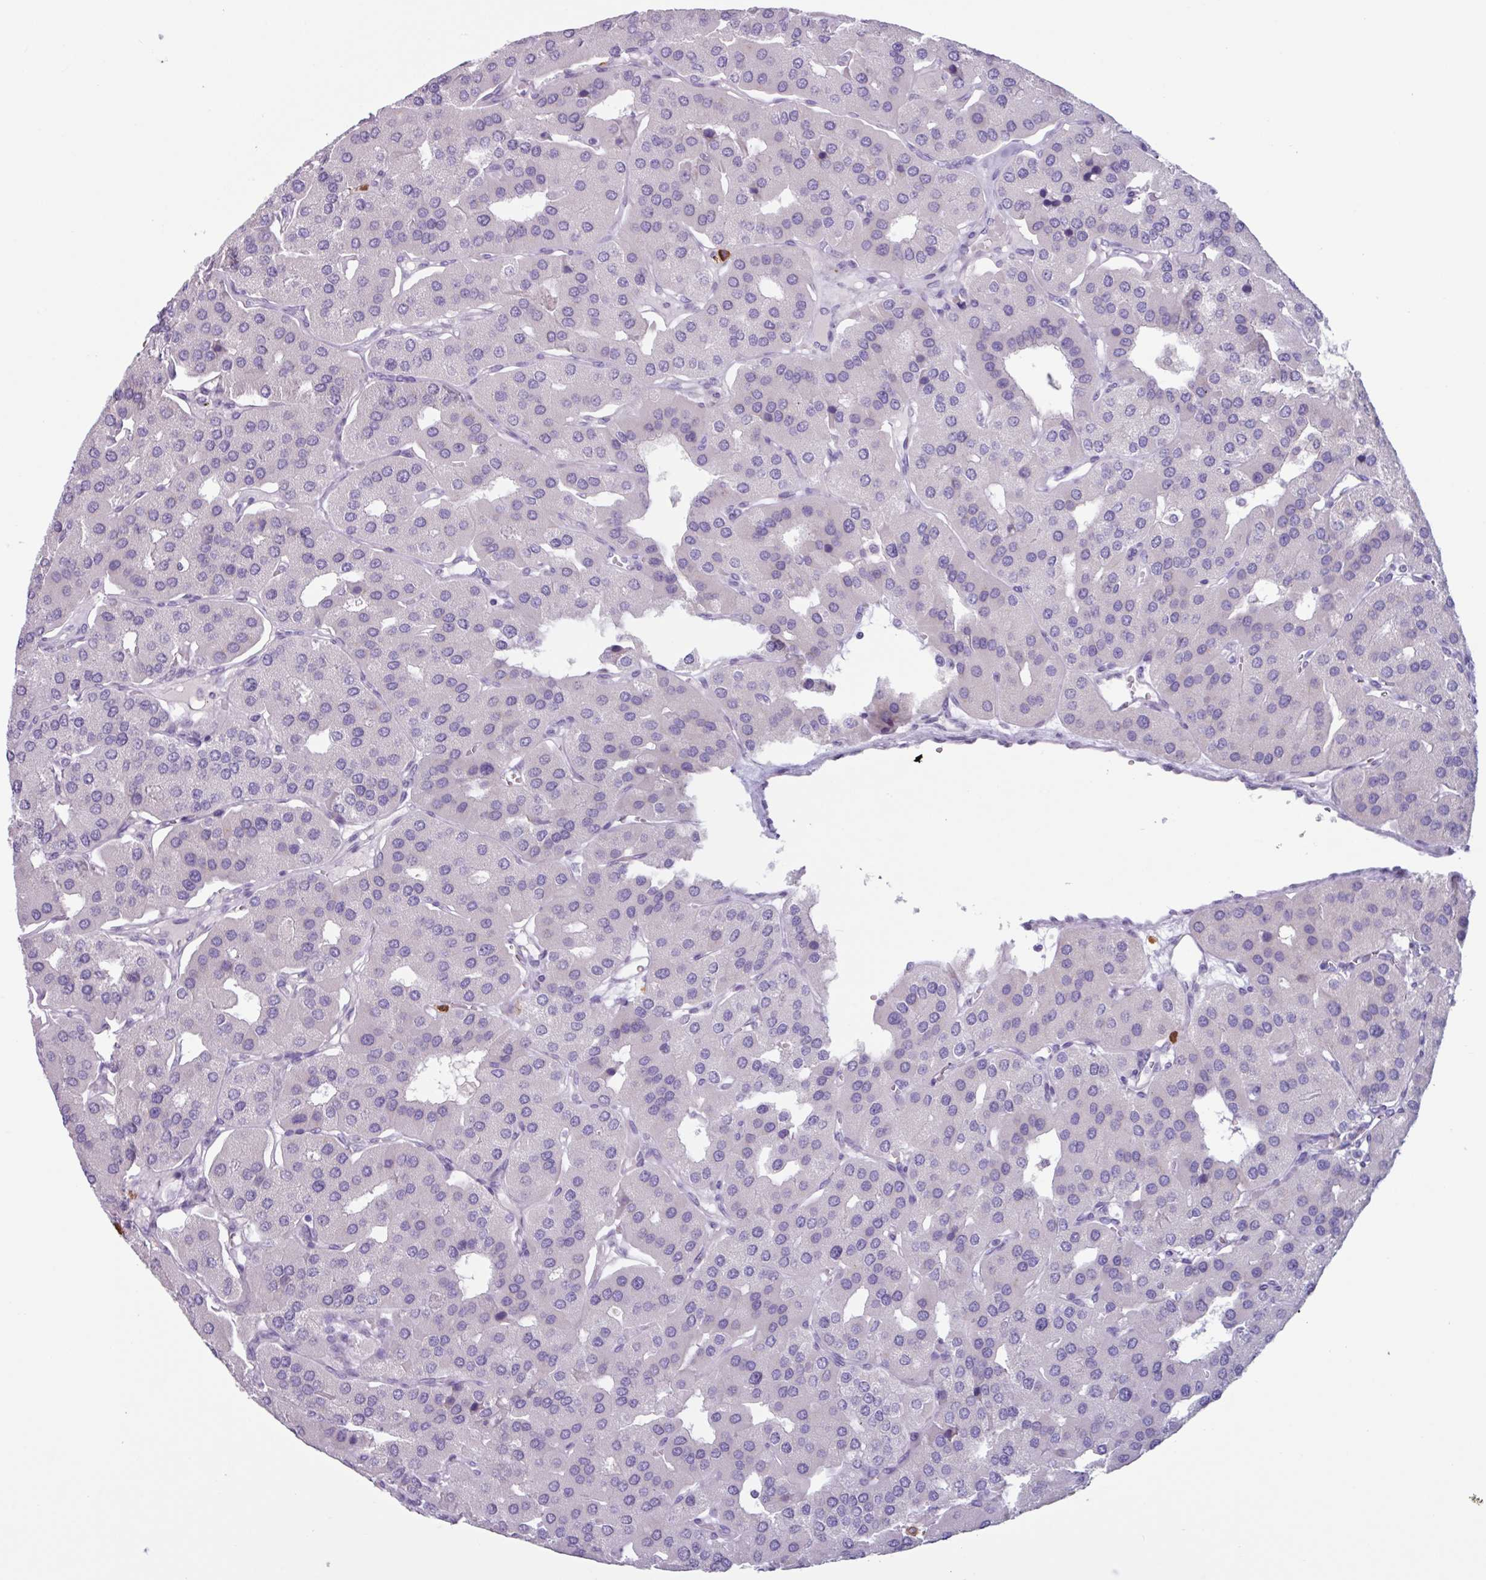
{"staining": {"intensity": "negative", "quantity": "none", "location": "none"}, "tissue": "parathyroid gland", "cell_type": "Glandular cells", "image_type": "normal", "snomed": [{"axis": "morphology", "description": "Normal tissue, NOS"}, {"axis": "morphology", "description": "Adenoma, NOS"}, {"axis": "topography", "description": "Parathyroid gland"}], "caption": "This is an immunohistochemistry (IHC) image of unremarkable parathyroid gland. There is no staining in glandular cells.", "gene": "ADGRE1", "patient": {"sex": "female", "age": 86}}